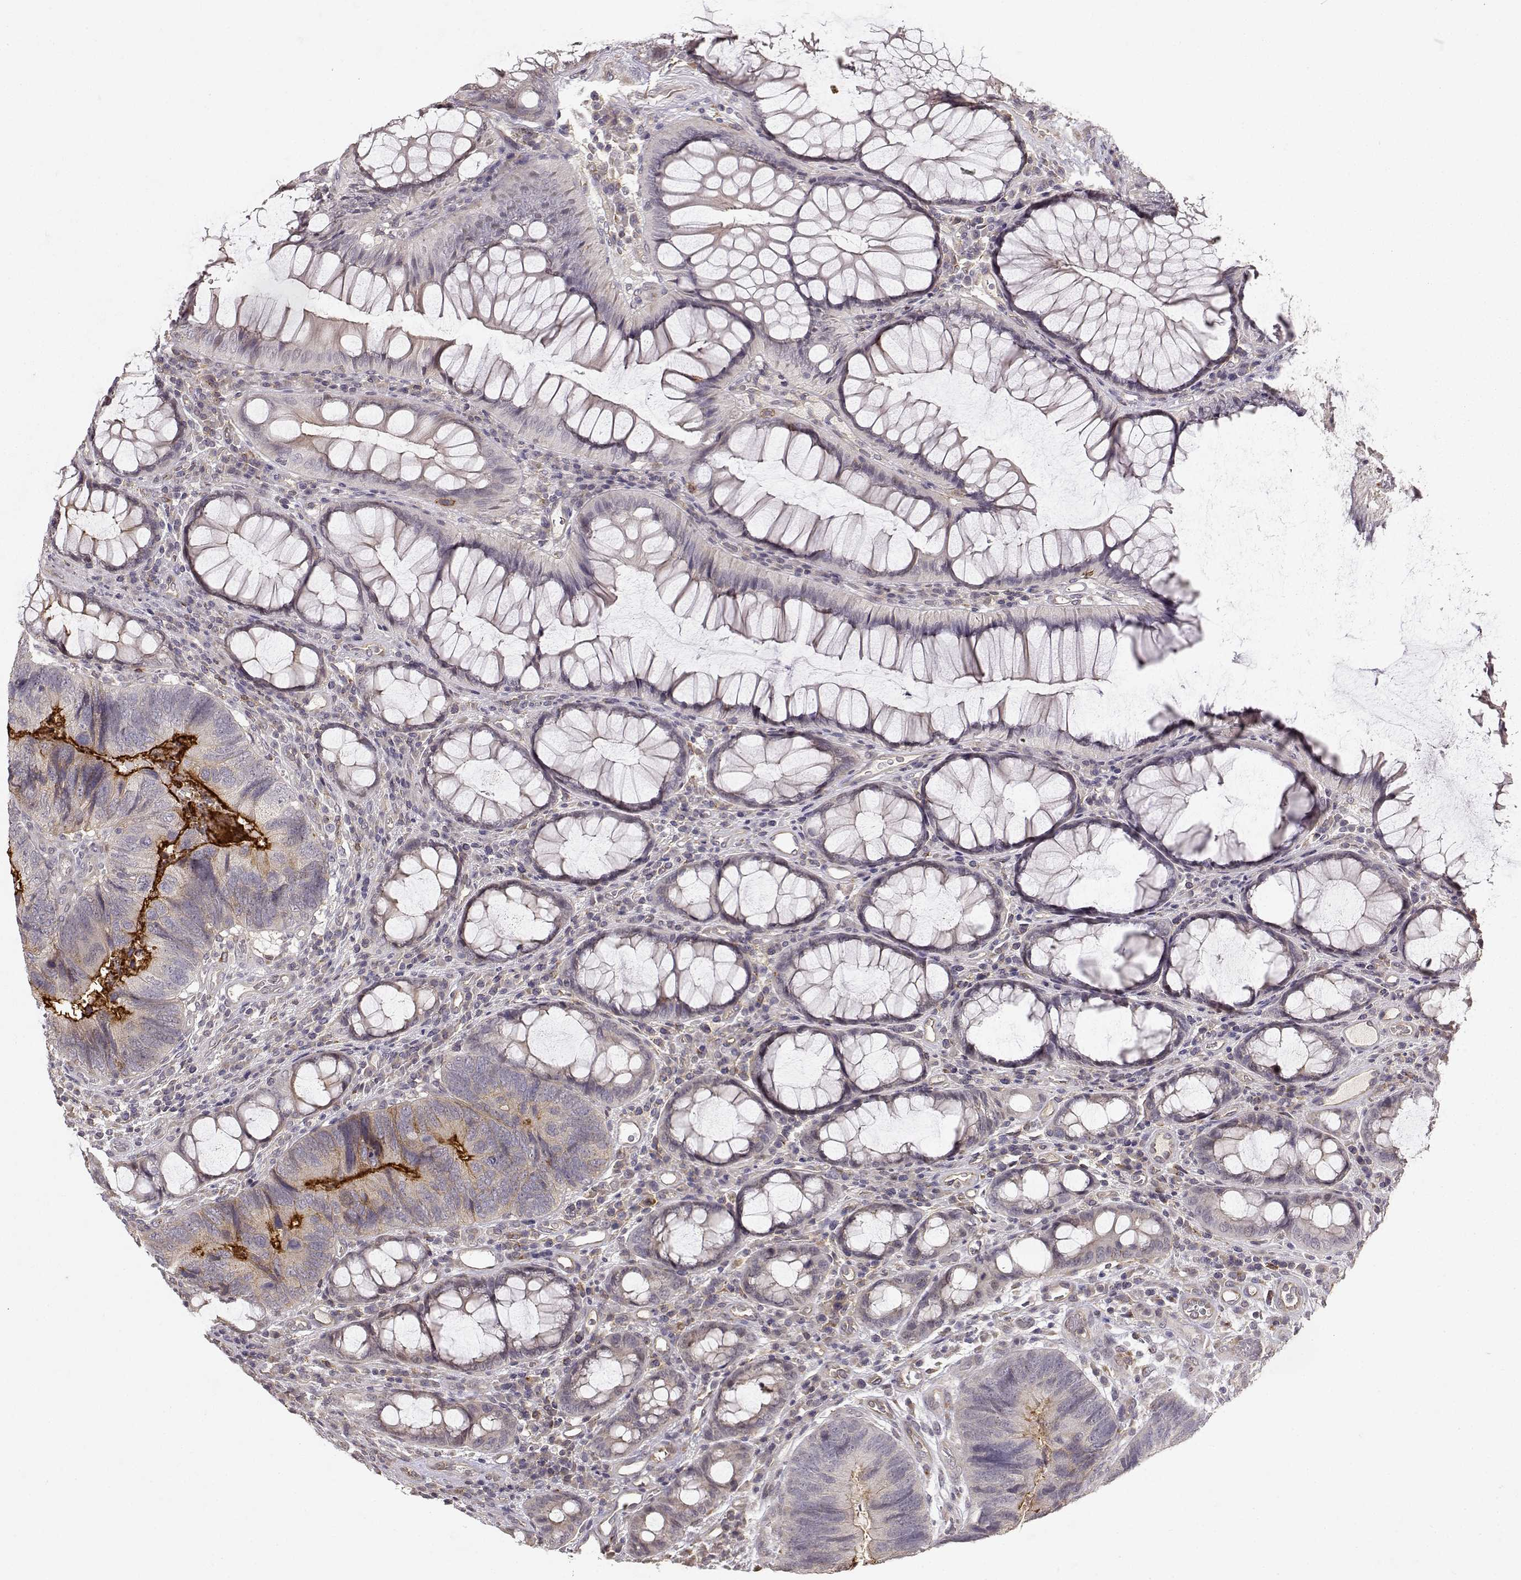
{"staining": {"intensity": "strong", "quantity": "<25%", "location": "cytoplasmic/membranous"}, "tissue": "colorectal cancer", "cell_type": "Tumor cells", "image_type": "cancer", "snomed": [{"axis": "morphology", "description": "Adenocarcinoma, NOS"}, {"axis": "topography", "description": "Colon"}], "caption": "Colorectal adenocarcinoma stained for a protein (brown) shows strong cytoplasmic/membranous positive positivity in approximately <25% of tumor cells.", "gene": "IFITM1", "patient": {"sex": "female", "age": 67}}